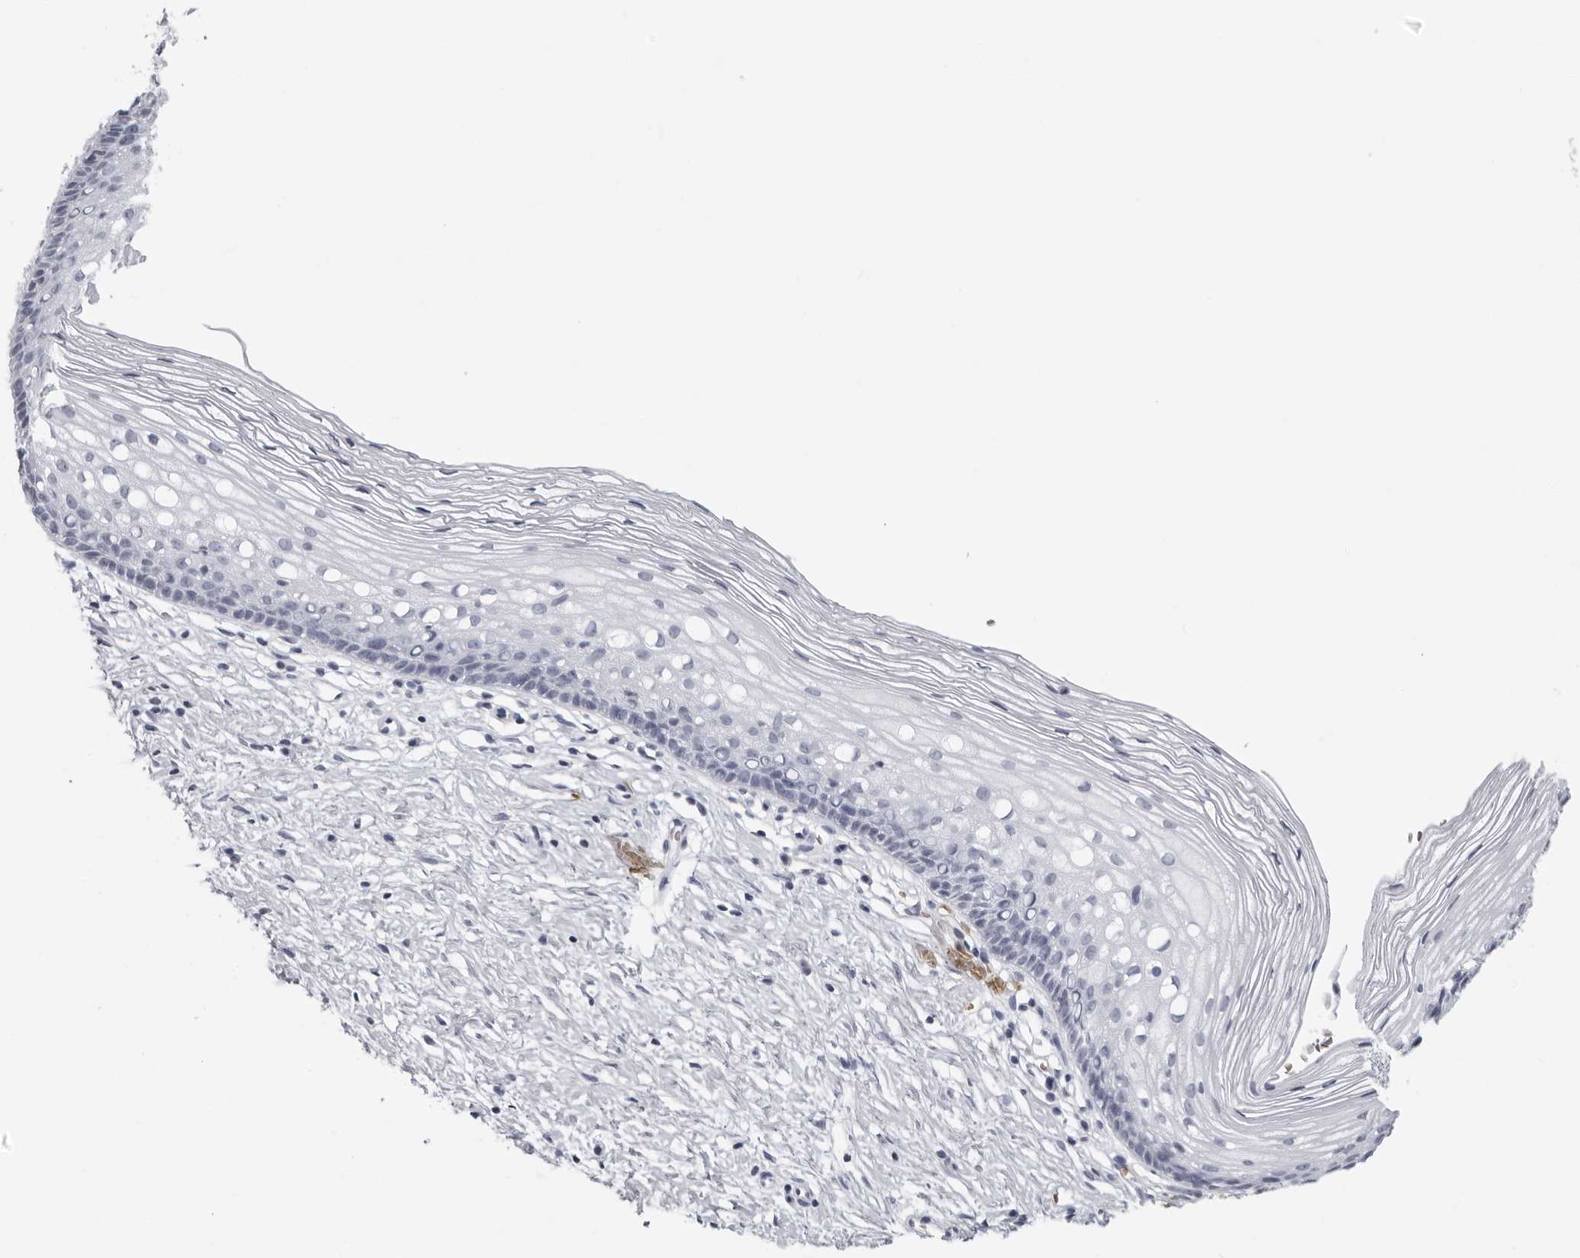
{"staining": {"intensity": "negative", "quantity": "none", "location": "none"}, "tissue": "cervix", "cell_type": "Glandular cells", "image_type": "normal", "snomed": [{"axis": "morphology", "description": "Normal tissue, NOS"}, {"axis": "topography", "description": "Cervix"}], "caption": "Normal cervix was stained to show a protein in brown. There is no significant positivity in glandular cells. (DAB immunohistochemistry, high magnification).", "gene": "EPB41", "patient": {"sex": "female", "age": 27}}